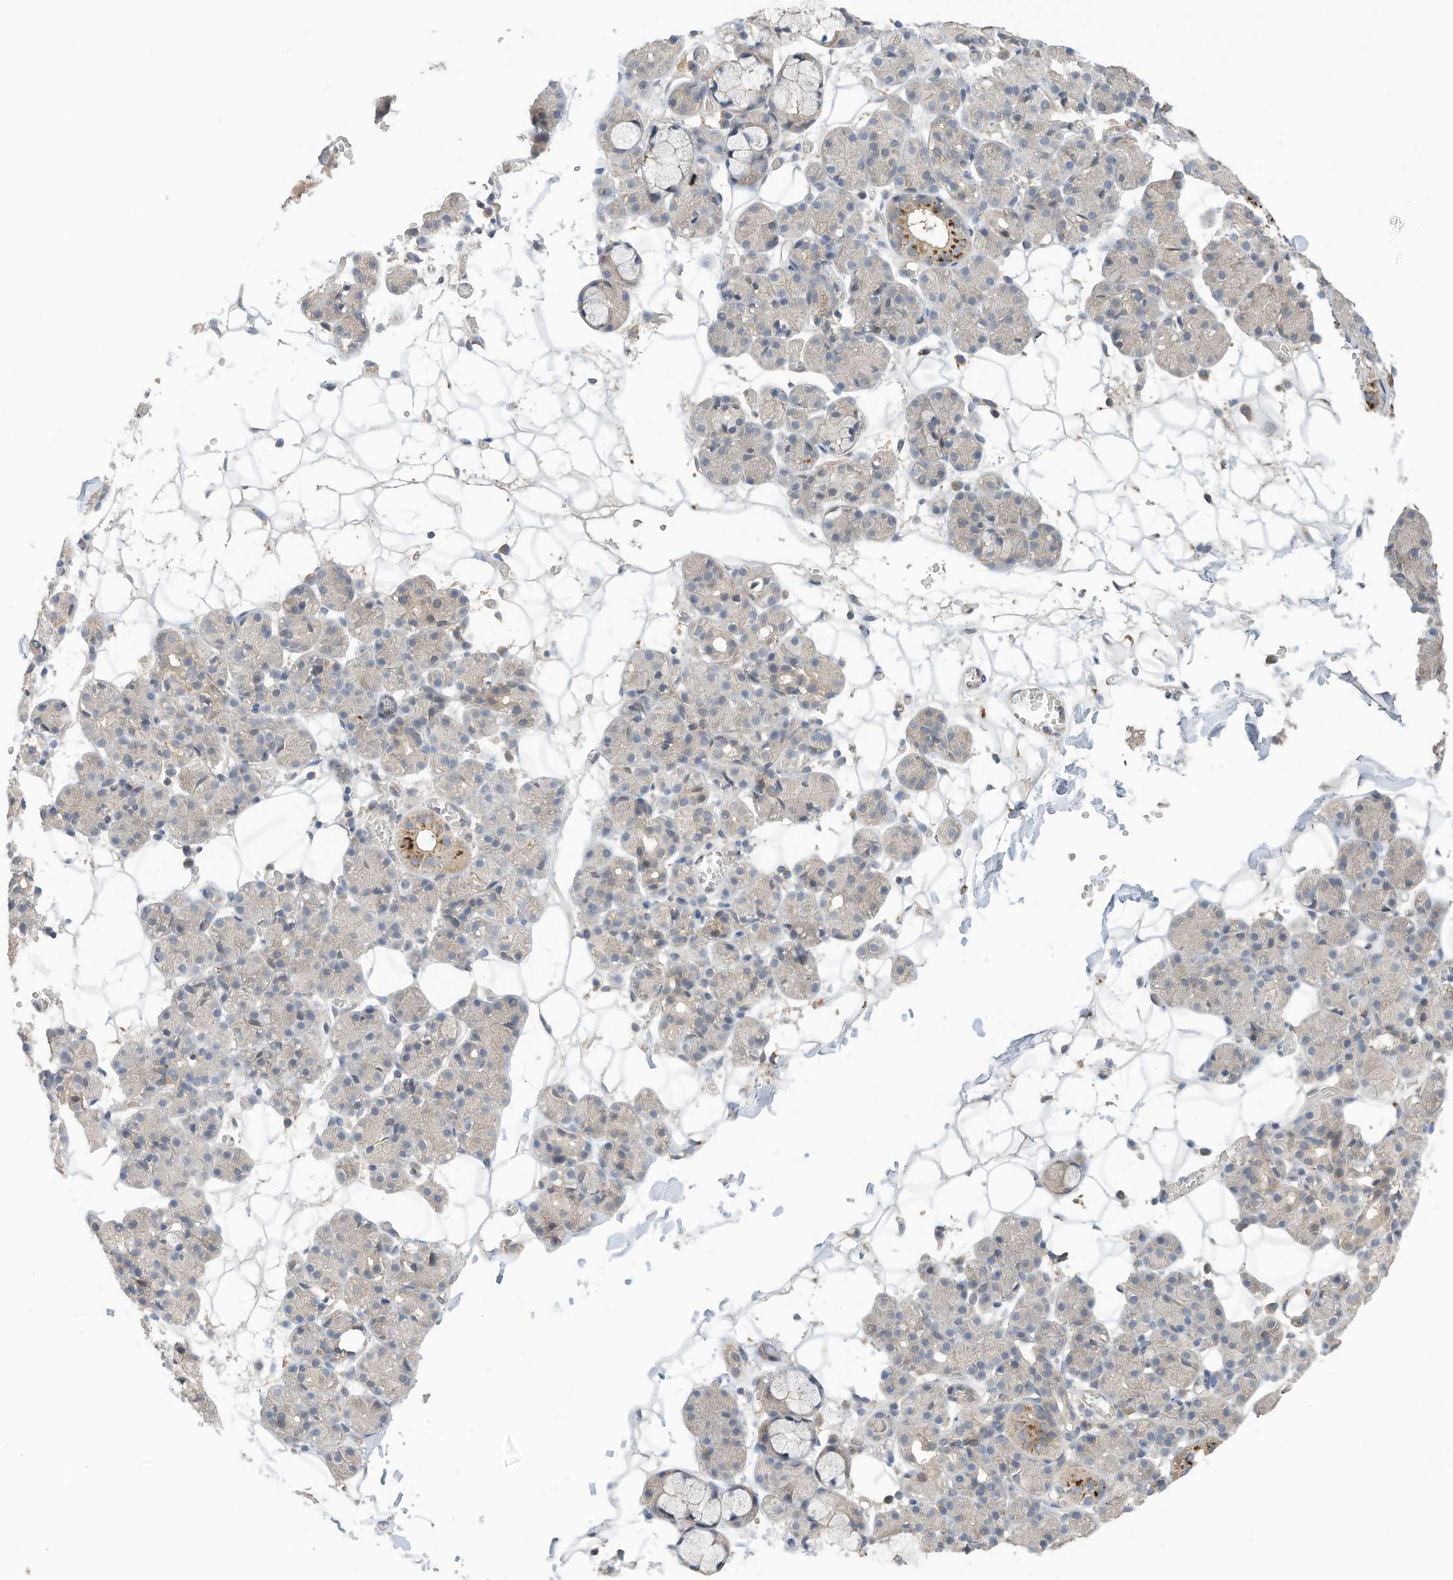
{"staining": {"intensity": "moderate", "quantity": "<25%", "location": "cytoplasmic/membranous"}, "tissue": "salivary gland", "cell_type": "Glandular cells", "image_type": "normal", "snomed": [{"axis": "morphology", "description": "Normal tissue, NOS"}, {"axis": "topography", "description": "Salivary gland"}], "caption": "An IHC image of unremarkable tissue is shown. Protein staining in brown highlights moderate cytoplasmic/membranous positivity in salivary gland within glandular cells.", "gene": "REC8", "patient": {"sex": "male", "age": 63}}